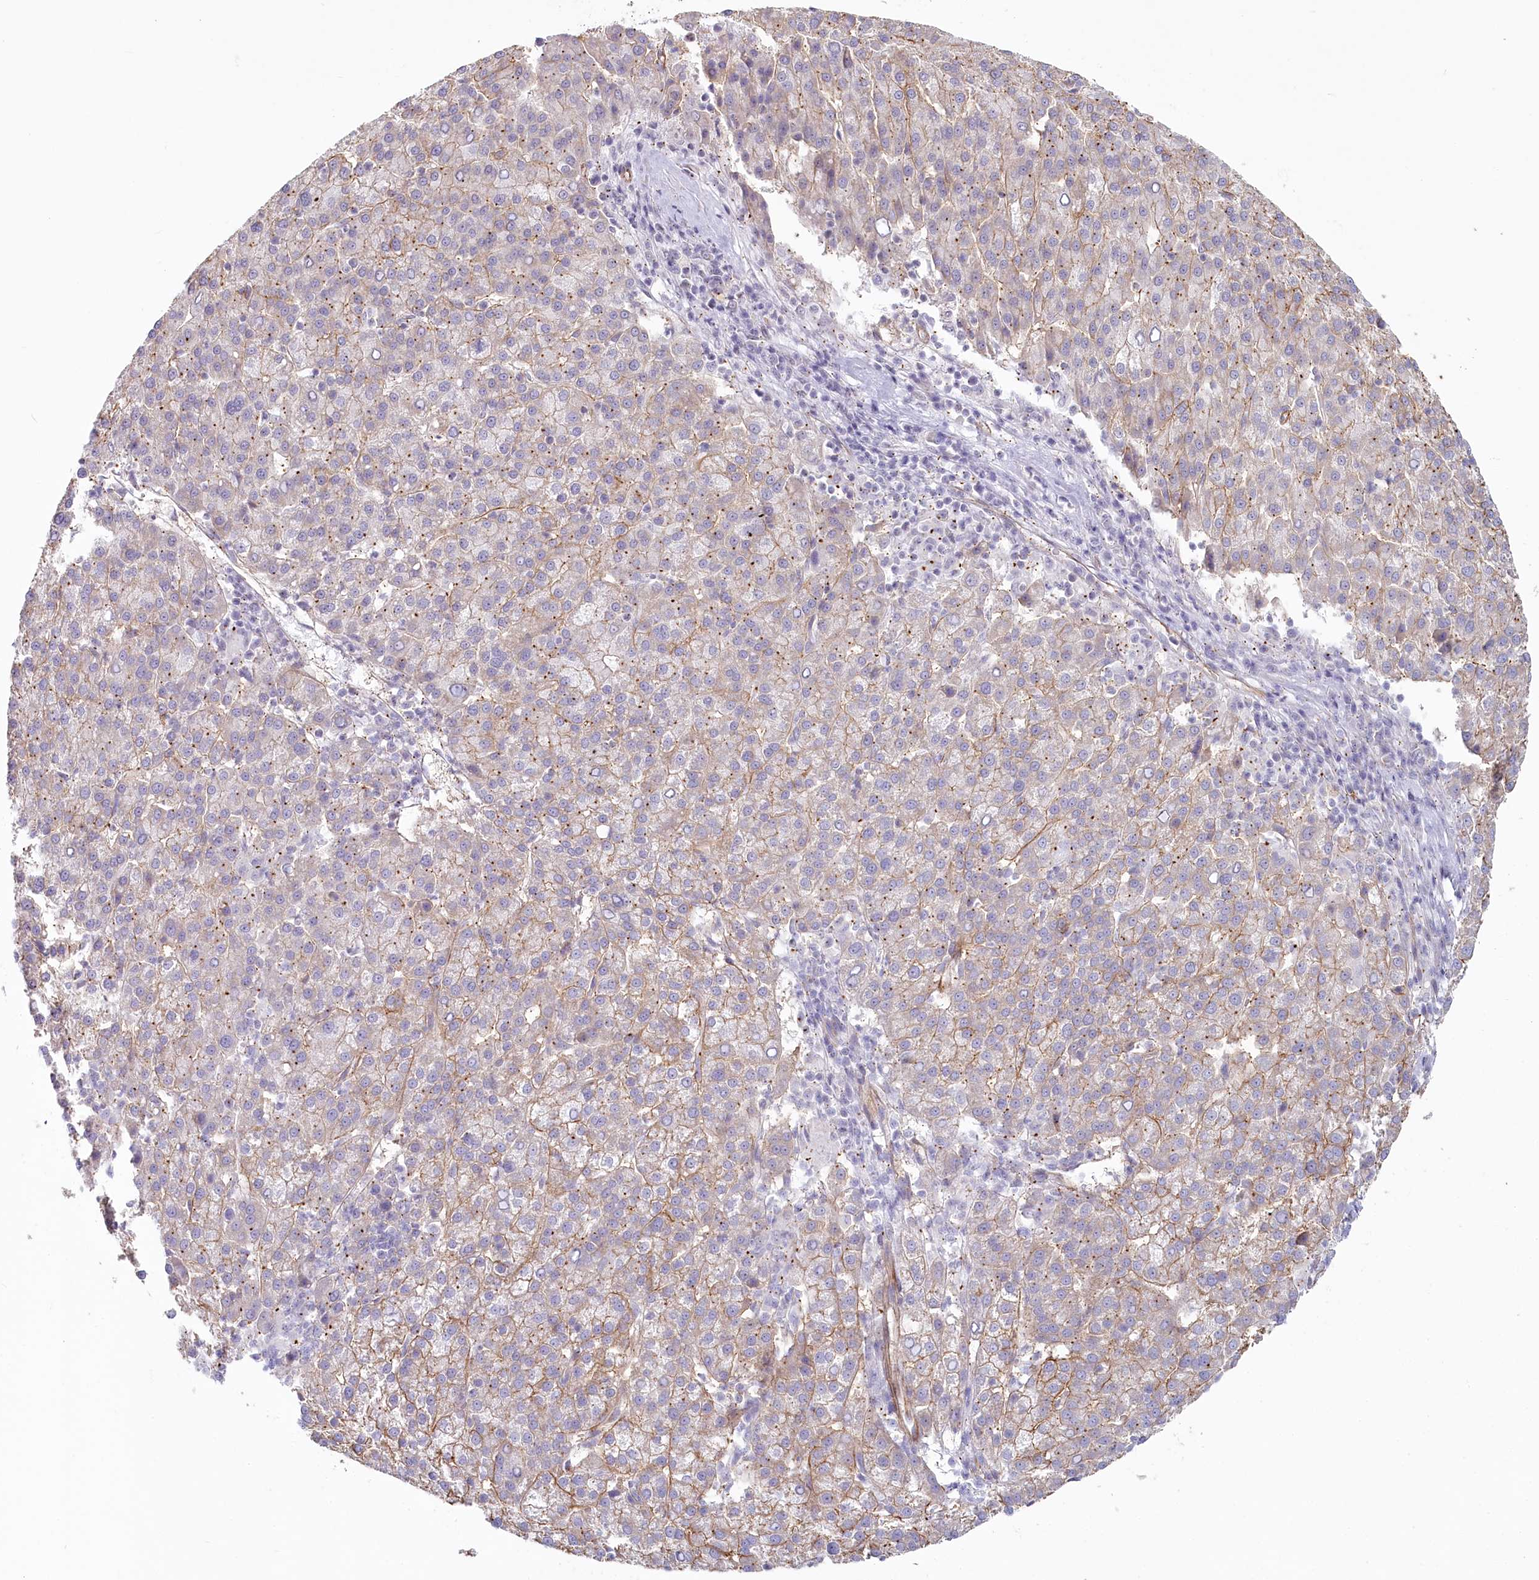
{"staining": {"intensity": "moderate", "quantity": "25%-75%", "location": "cytoplasmic/membranous"}, "tissue": "liver cancer", "cell_type": "Tumor cells", "image_type": "cancer", "snomed": [{"axis": "morphology", "description": "Carcinoma, Hepatocellular, NOS"}, {"axis": "topography", "description": "Liver"}], "caption": "Immunohistochemistry of liver cancer shows medium levels of moderate cytoplasmic/membranous positivity in approximately 25%-75% of tumor cells. The protein of interest is stained brown, and the nuclei are stained in blue (DAB (3,3'-diaminobenzidine) IHC with brightfield microscopy, high magnification).", "gene": "ABHD8", "patient": {"sex": "female", "age": 58}}